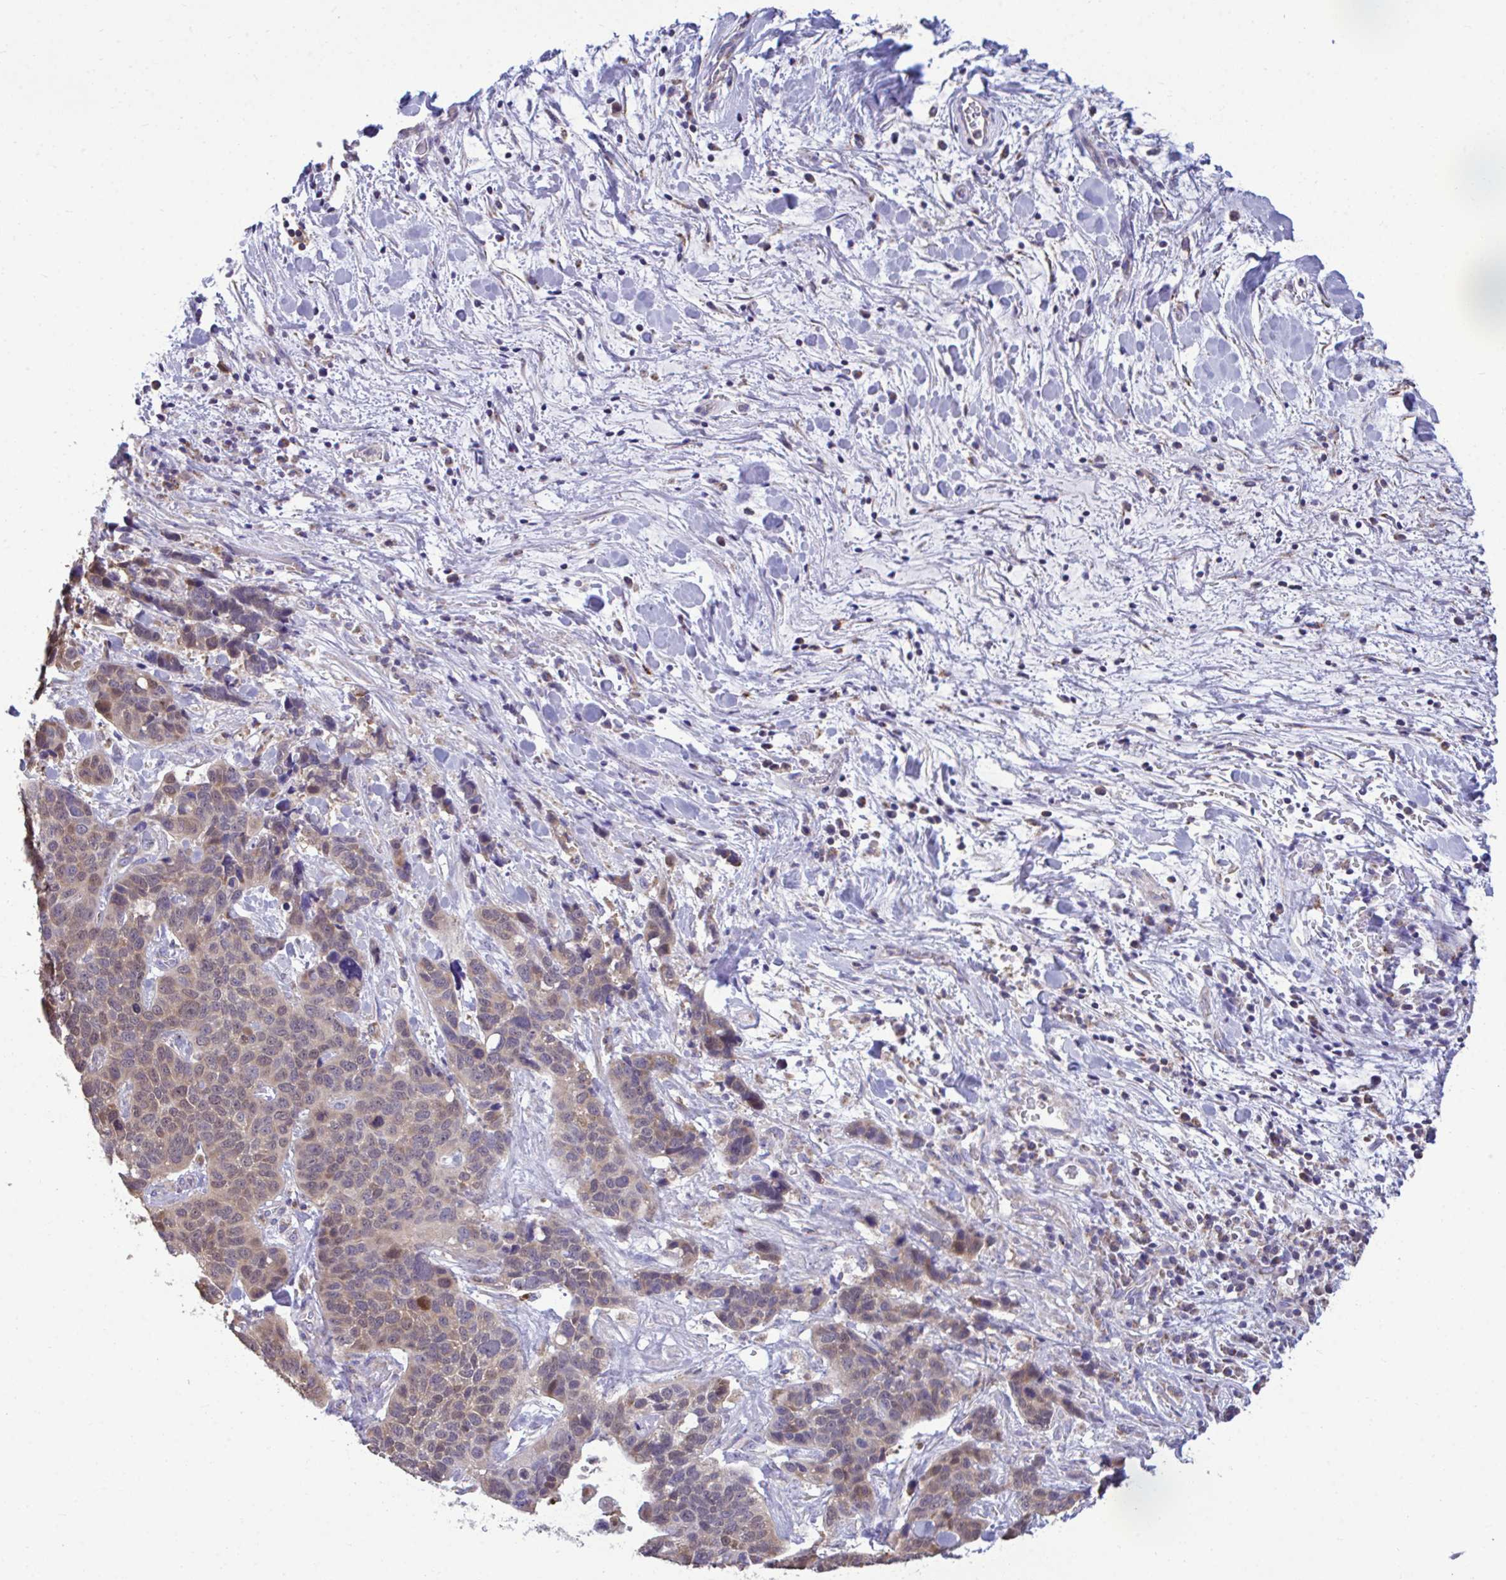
{"staining": {"intensity": "weak", "quantity": ">75%", "location": "cytoplasmic/membranous,nuclear"}, "tissue": "lung cancer", "cell_type": "Tumor cells", "image_type": "cancer", "snomed": [{"axis": "morphology", "description": "Squamous cell carcinoma, NOS"}, {"axis": "topography", "description": "Lung"}], "caption": "Immunohistochemical staining of human lung cancer exhibits low levels of weak cytoplasmic/membranous and nuclear staining in about >75% of tumor cells. The staining was performed using DAB, with brown indicating positive protein expression. Nuclei are stained blue with hematoxylin.", "gene": "SARS2", "patient": {"sex": "male", "age": 62}}